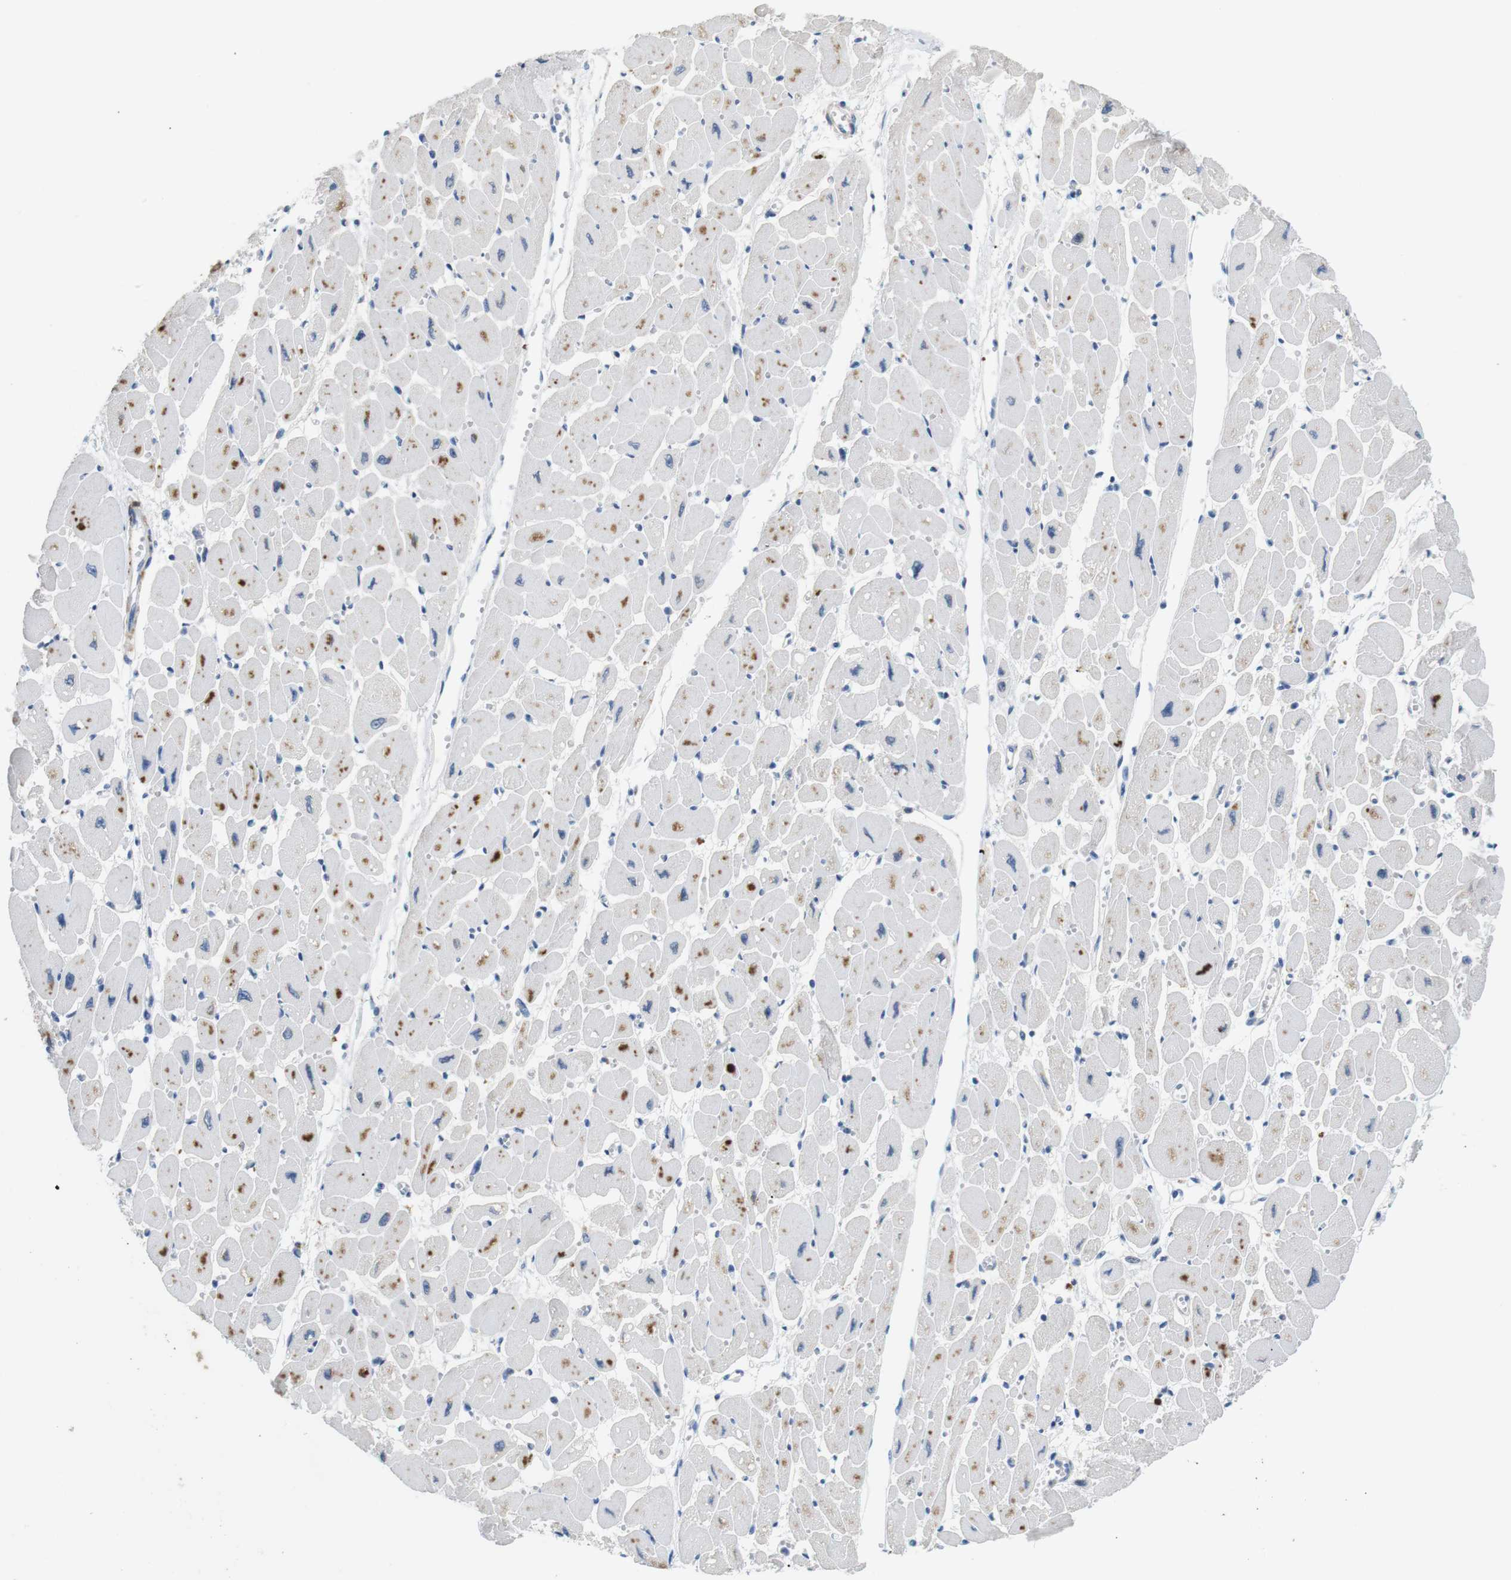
{"staining": {"intensity": "moderate", "quantity": "25%-75%", "location": "cytoplasmic/membranous"}, "tissue": "heart muscle", "cell_type": "Cardiomyocytes", "image_type": "normal", "snomed": [{"axis": "morphology", "description": "Normal tissue, NOS"}, {"axis": "topography", "description": "Heart"}], "caption": "Cardiomyocytes display moderate cytoplasmic/membranous expression in about 25%-75% of cells in normal heart muscle.", "gene": "UNC5CL", "patient": {"sex": "female", "age": 54}}